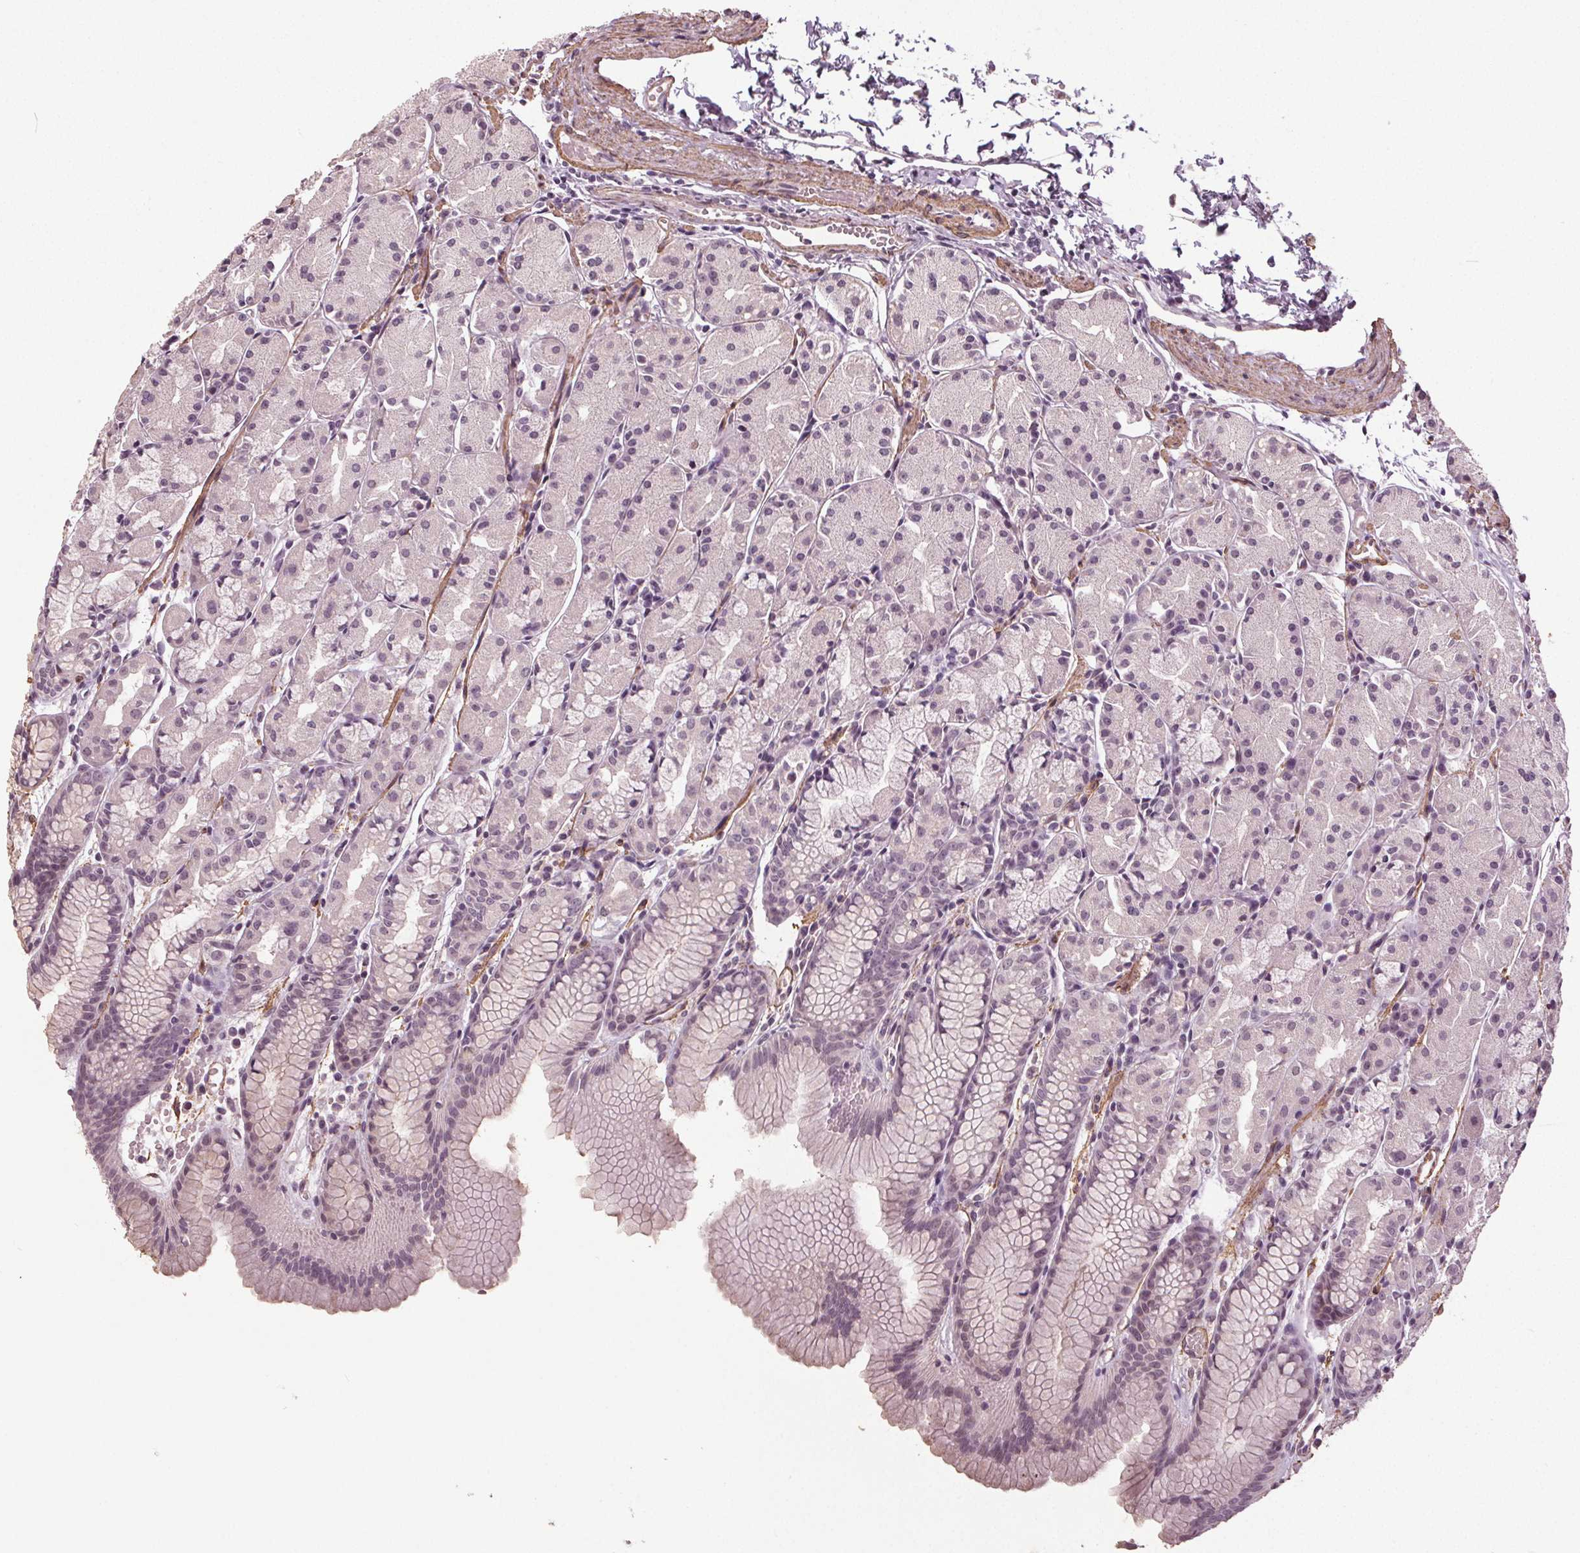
{"staining": {"intensity": "negative", "quantity": "none", "location": "none"}, "tissue": "stomach", "cell_type": "Glandular cells", "image_type": "normal", "snomed": [{"axis": "morphology", "description": "Normal tissue, NOS"}, {"axis": "topography", "description": "Stomach, upper"}], "caption": "IHC of unremarkable human stomach reveals no staining in glandular cells.", "gene": "PKP1", "patient": {"sex": "male", "age": 47}}